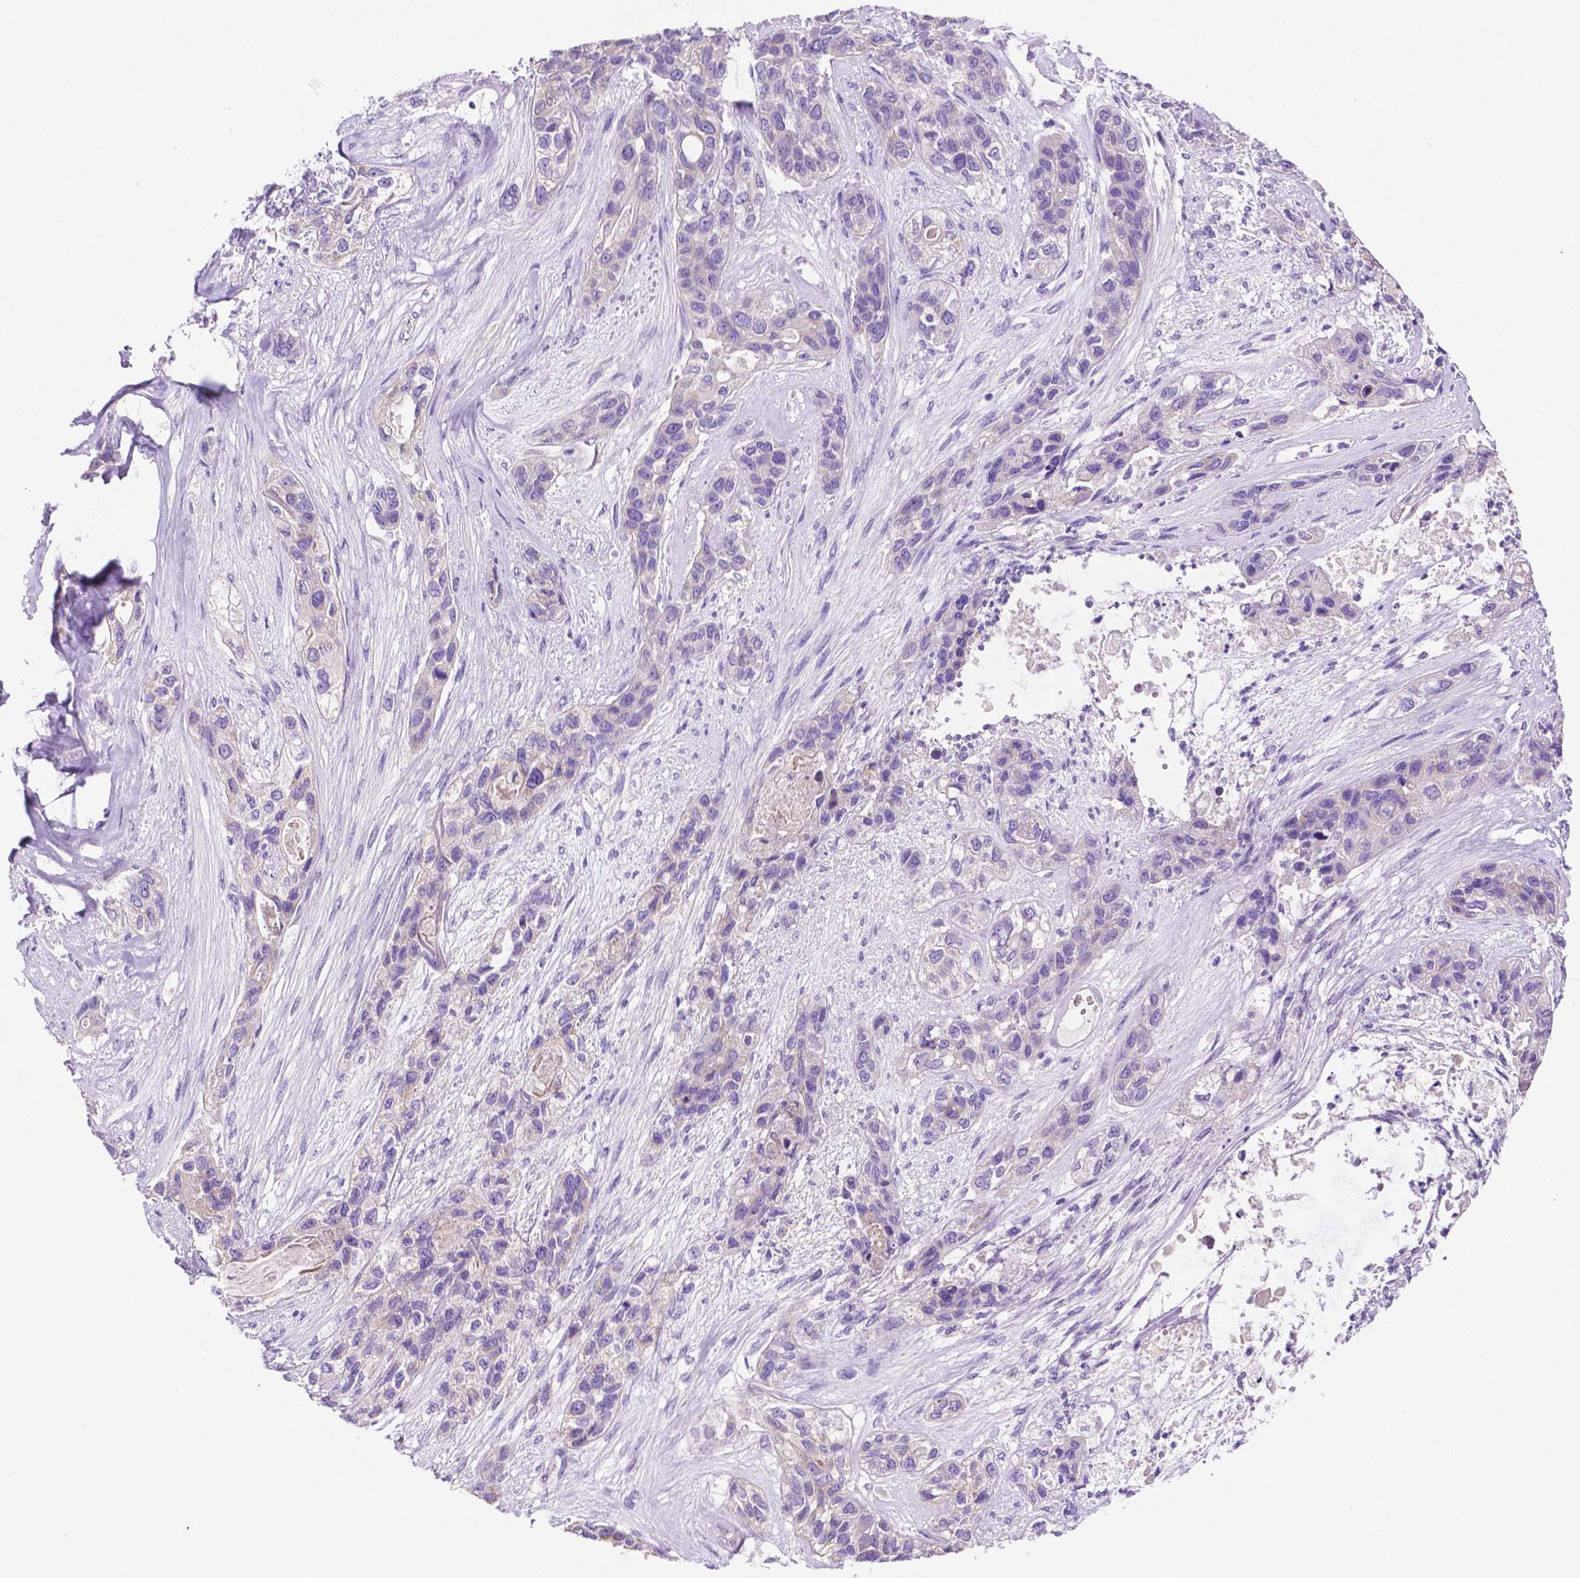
{"staining": {"intensity": "negative", "quantity": "none", "location": "none"}, "tissue": "lung cancer", "cell_type": "Tumor cells", "image_type": "cancer", "snomed": [{"axis": "morphology", "description": "Squamous cell carcinoma, NOS"}, {"axis": "topography", "description": "Lung"}], "caption": "DAB (3,3'-diaminobenzidine) immunohistochemical staining of lung cancer shows no significant positivity in tumor cells.", "gene": "PHYHIP", "patient": {"sex": "female", "age": 70}}